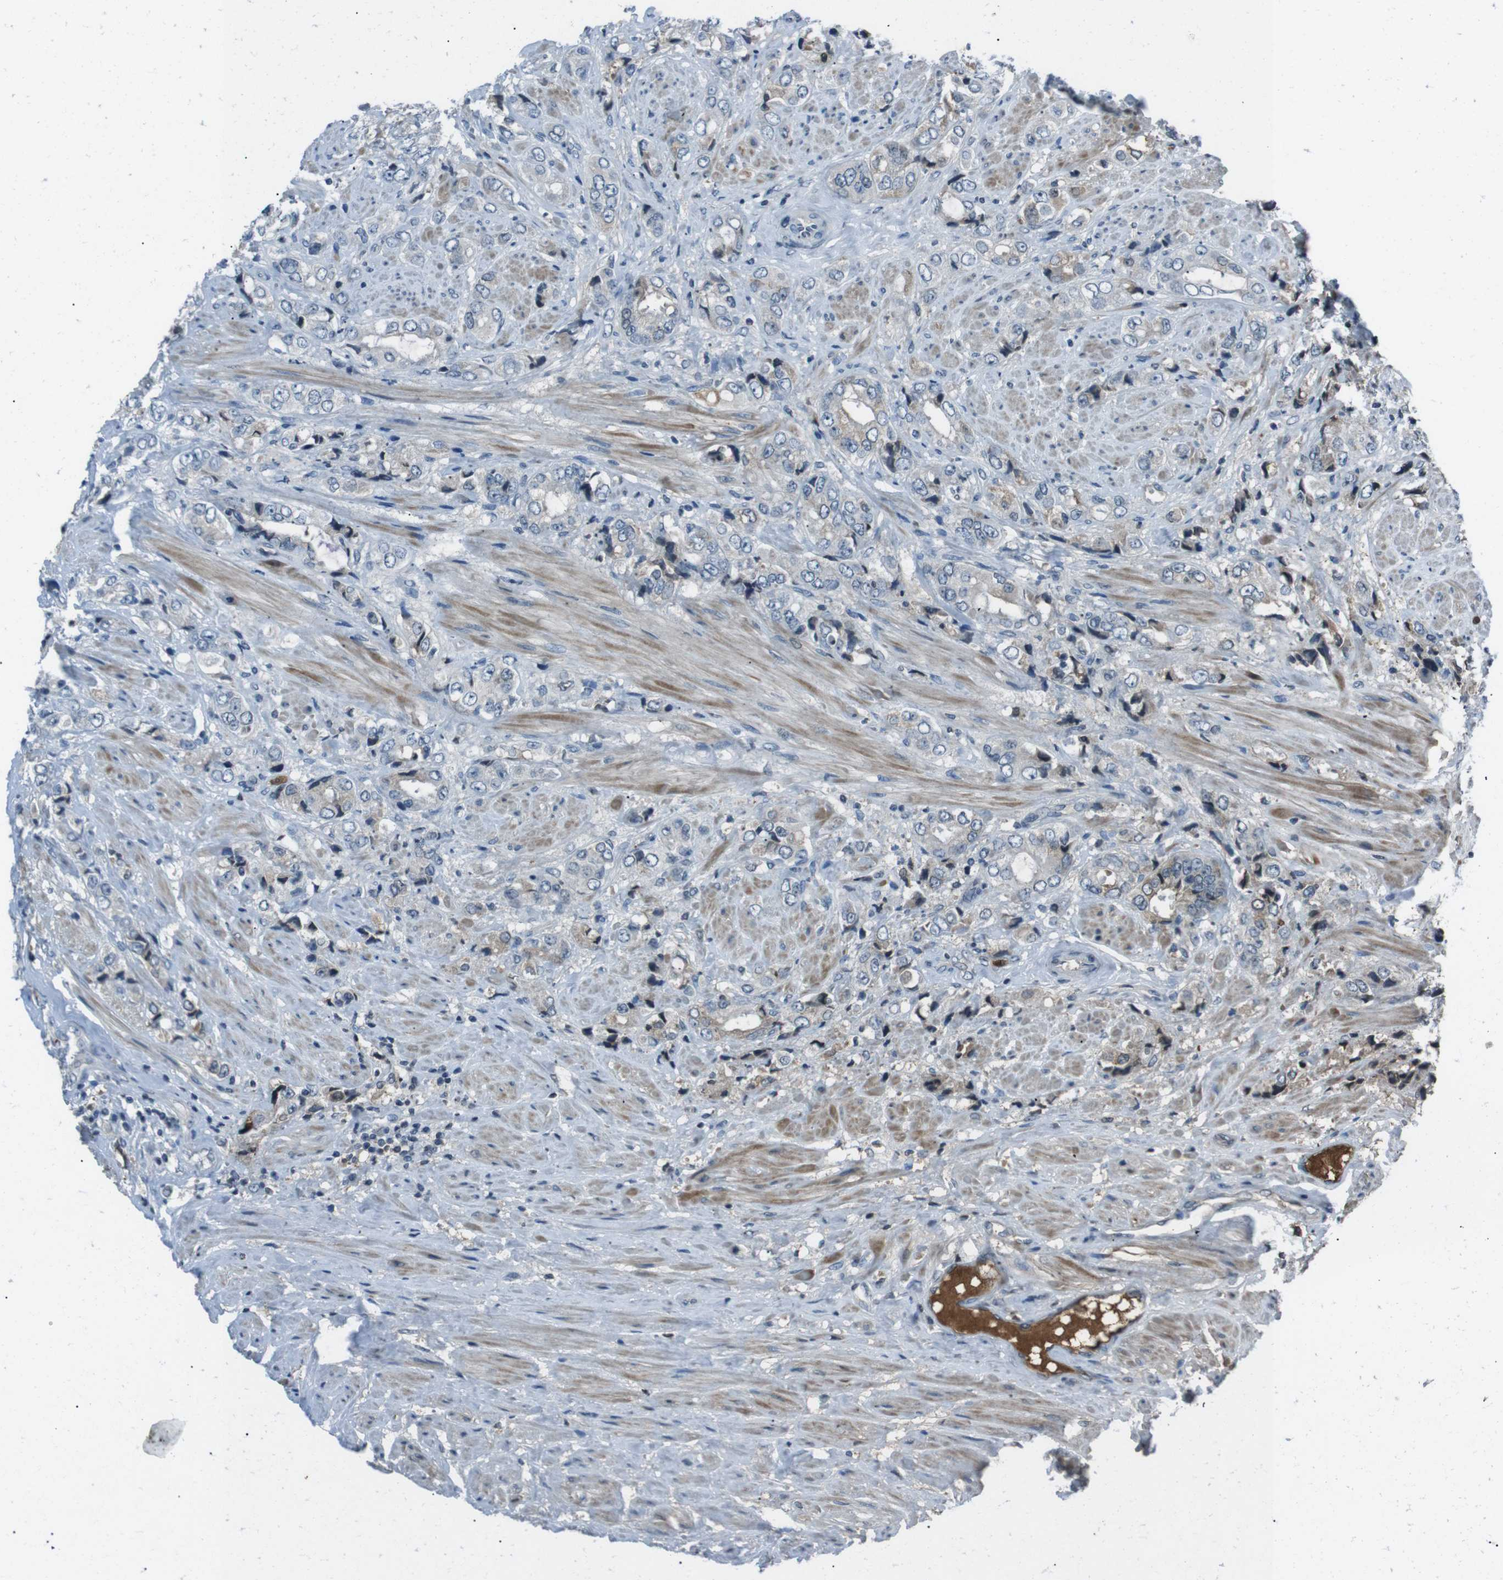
{"staining": {"intensity": "negative", "quantity": "none", "location": "none"}, "tissue": "prostate cancer", "cell_type": "Tumor cells", "image_type": "cancer", "snomed": [{"axis": "morphology", "description": "Adenocarcinoma, High grade"}, {"axis": "topography", "description": "Prostate"}], "caption": "Histopathology image shows no significant protein staining in tumor cells of prostate cancer.", "gene": "UGT1A6", "patient": {"sex": "male", "age": 61}}